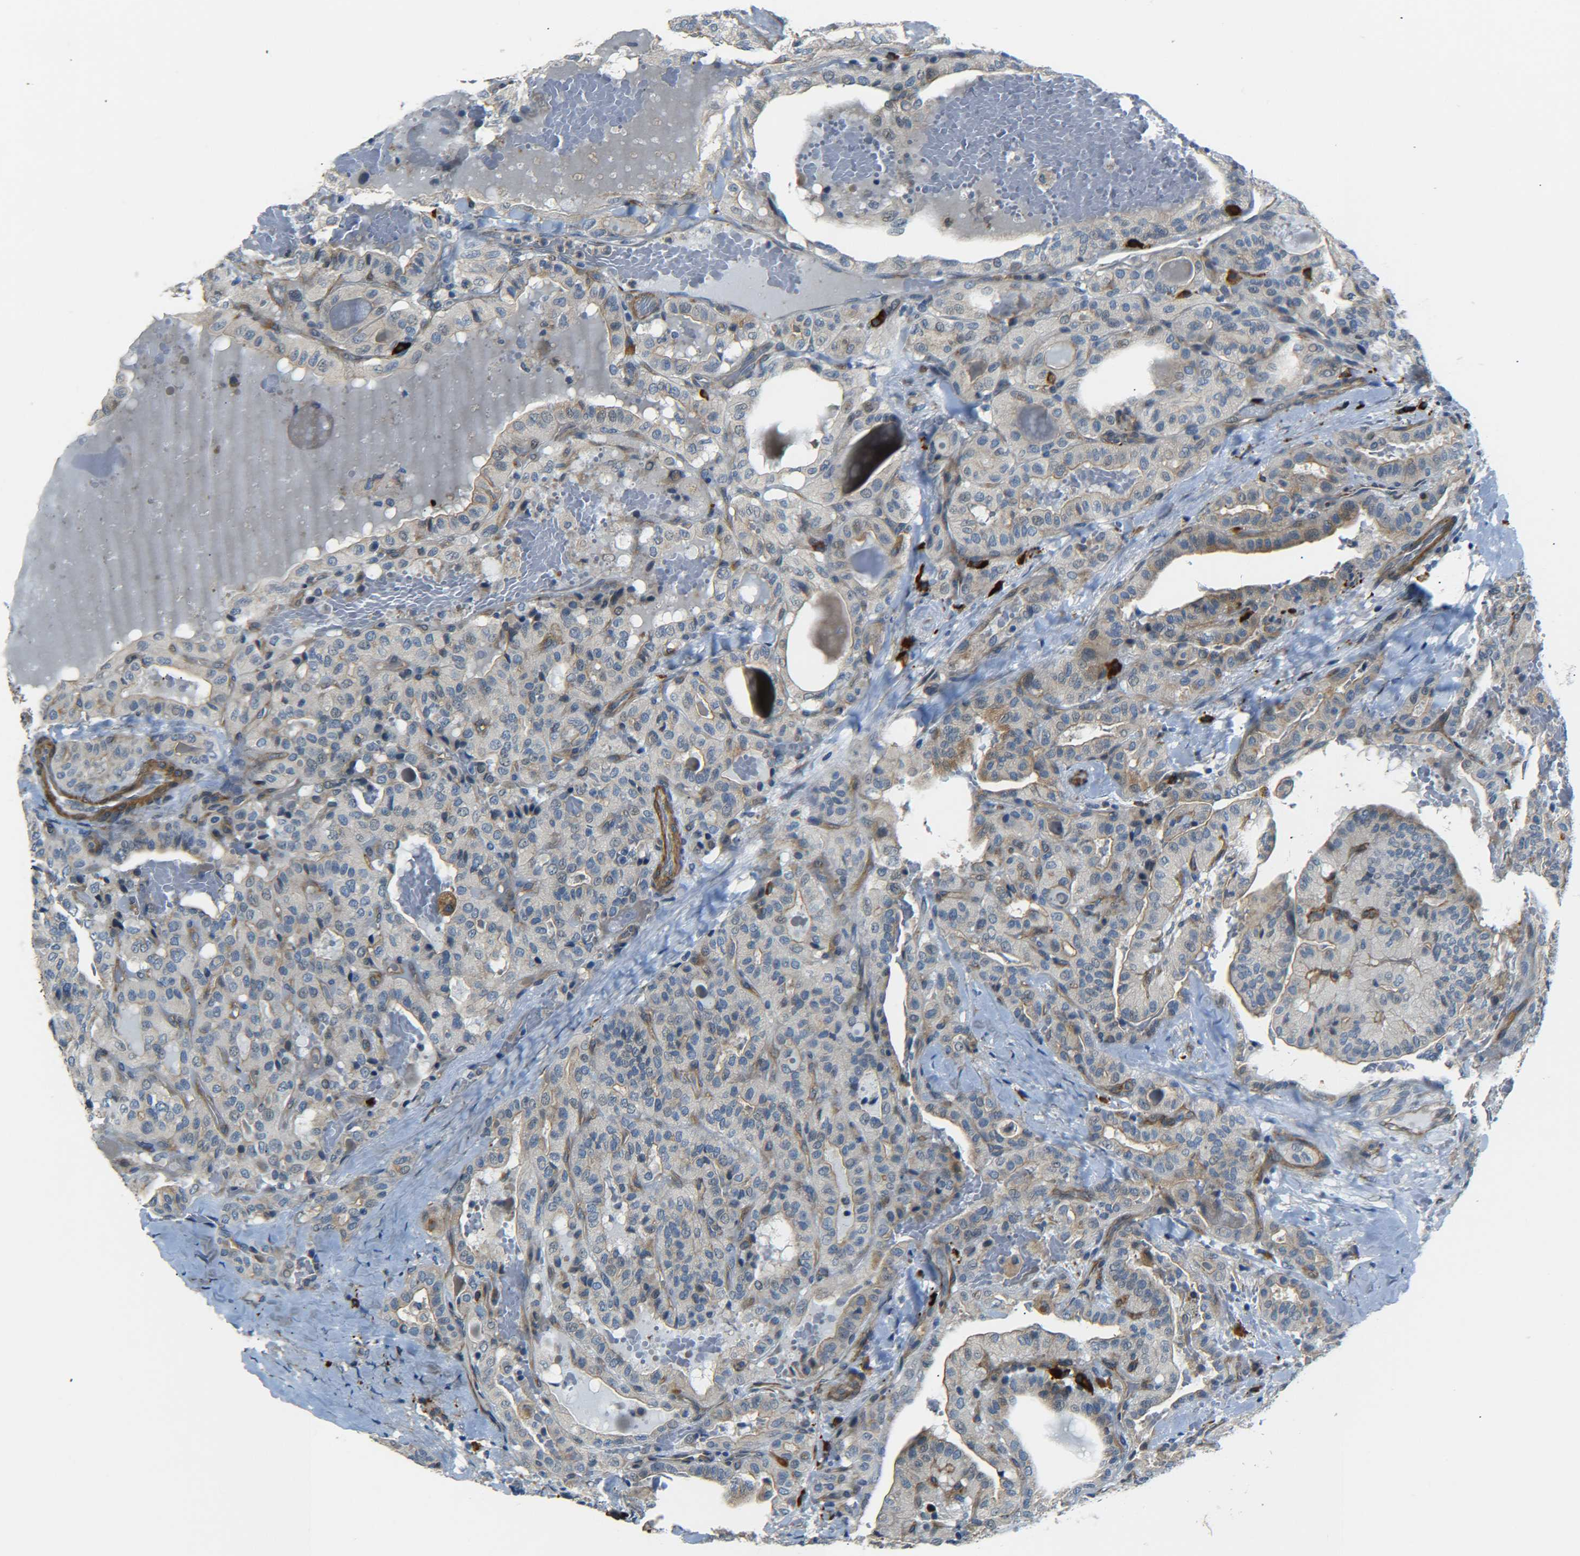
{"staining": {"intensity": "moderate", "quantity": "<25%", "location": "cytoplasmic/membranous"}, "tissue": "thyroid cancer", "cell_type": "Tumor cells", "image_type": "cancer", "snomed": [{"axis": "morphology", "description": "Papillary adenocarcinoma, NOS"}, {"axis": "topography", "description": "Thyroid gland"}], "caption": "Immunohistochemistry image of neoplastic tissue: thyroid cancer (papillary adenocarcinoma) stained using IHC demonstrates low levels of moderate protein expression localized specifically in the cytoplasmic/membranous of tumor cells, appearing as a cytoplasmic/membranous brown color.", "gene": "MEIS1", "patient": {"sex": "male", "age": 77}}